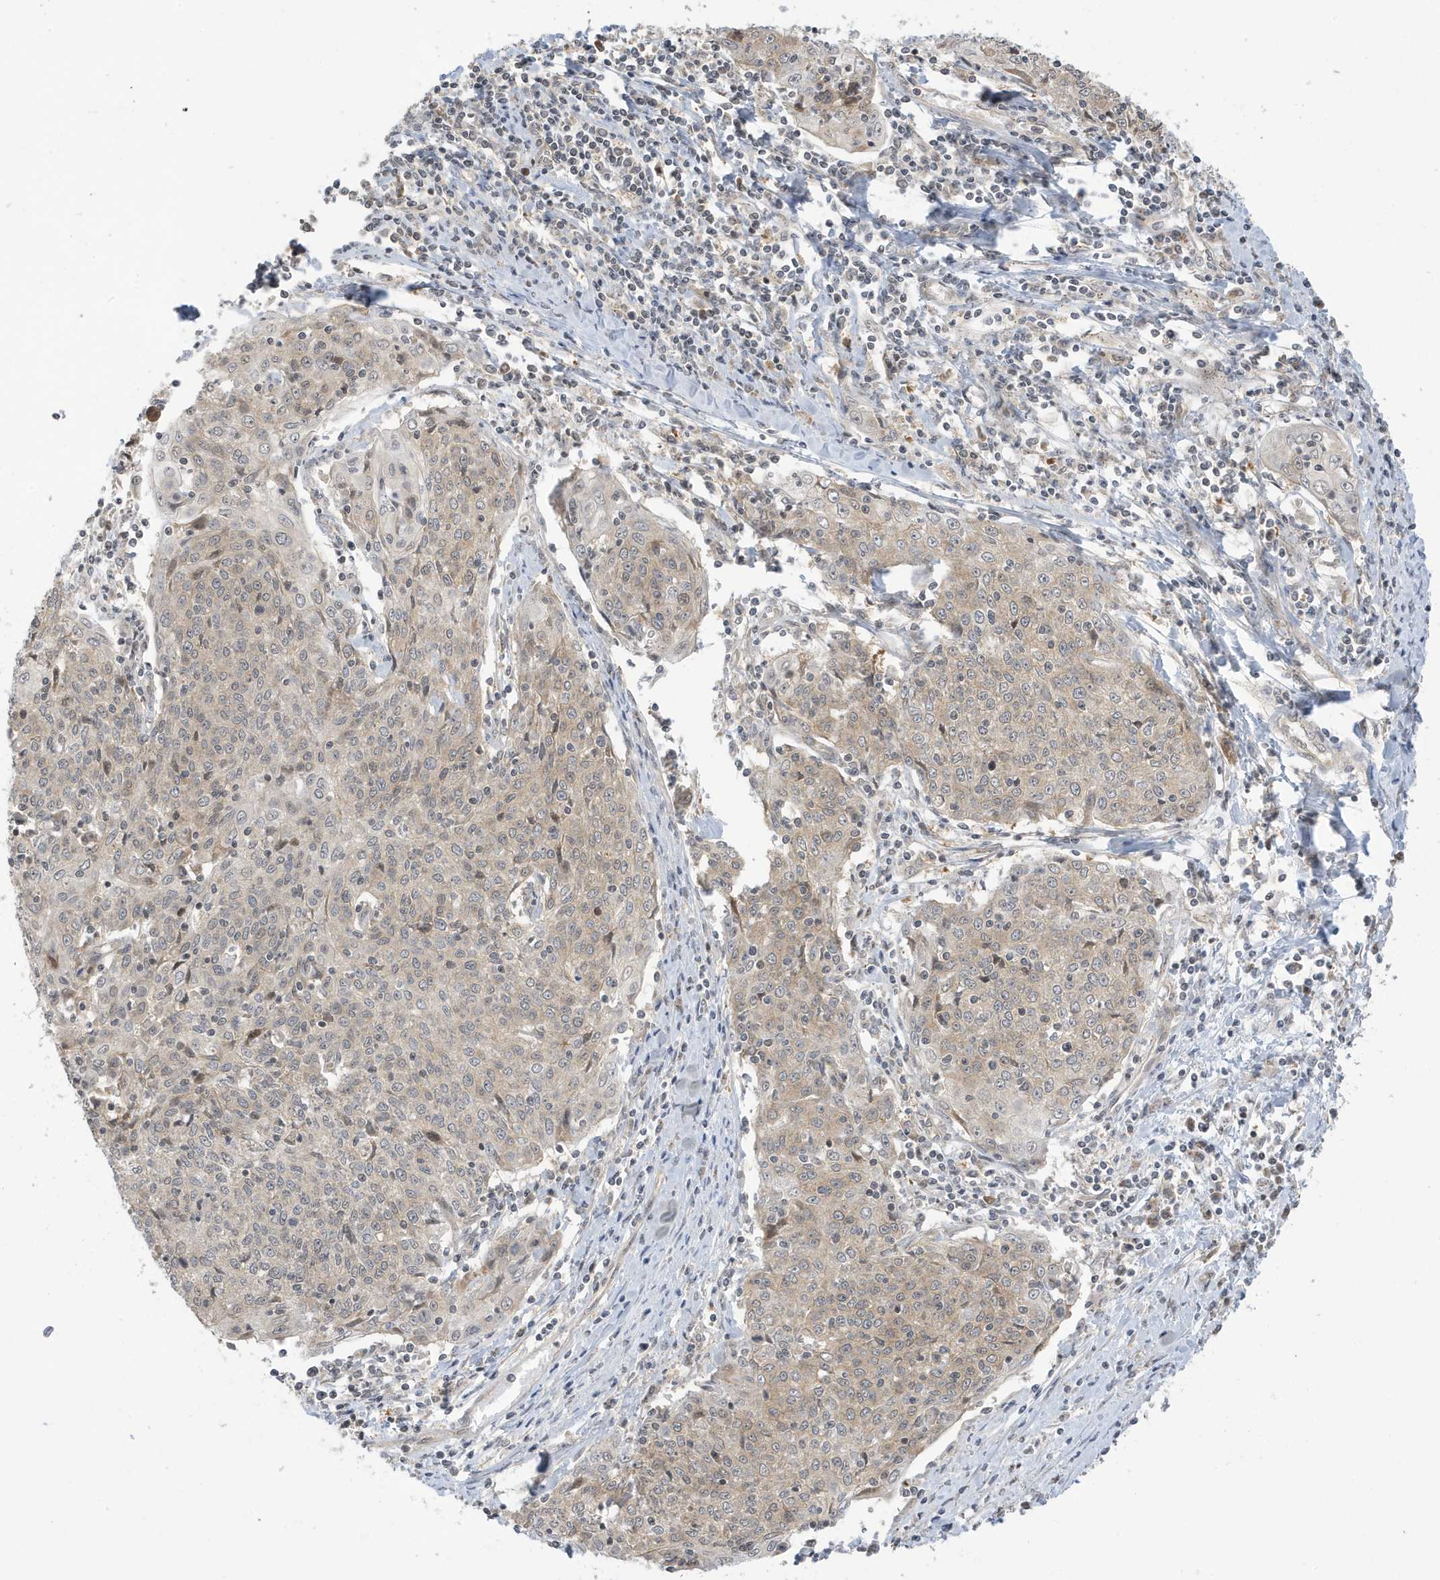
{"staining": {"intensity": "weak", "quantity": "25%-75%", "location": "cytoplasmic/membranous"}, "tissue": "cervical cancer", "cell_type": "Tumor cells", "image_type": "cancer", "snomed": [{"axis": "morphology", "description": "Squamous cell carcinoma, NOS"}, {"axis": "topography", "description": "Cervix"}], "caption": "Cervical cancer (squamous cell carcinoma) tissue exhibits weak cytoplasmic/membranous staining in about 25%-75% of tumor cells", "gene": "TAB3", "patient": {"sex": "female", "age": 48}}